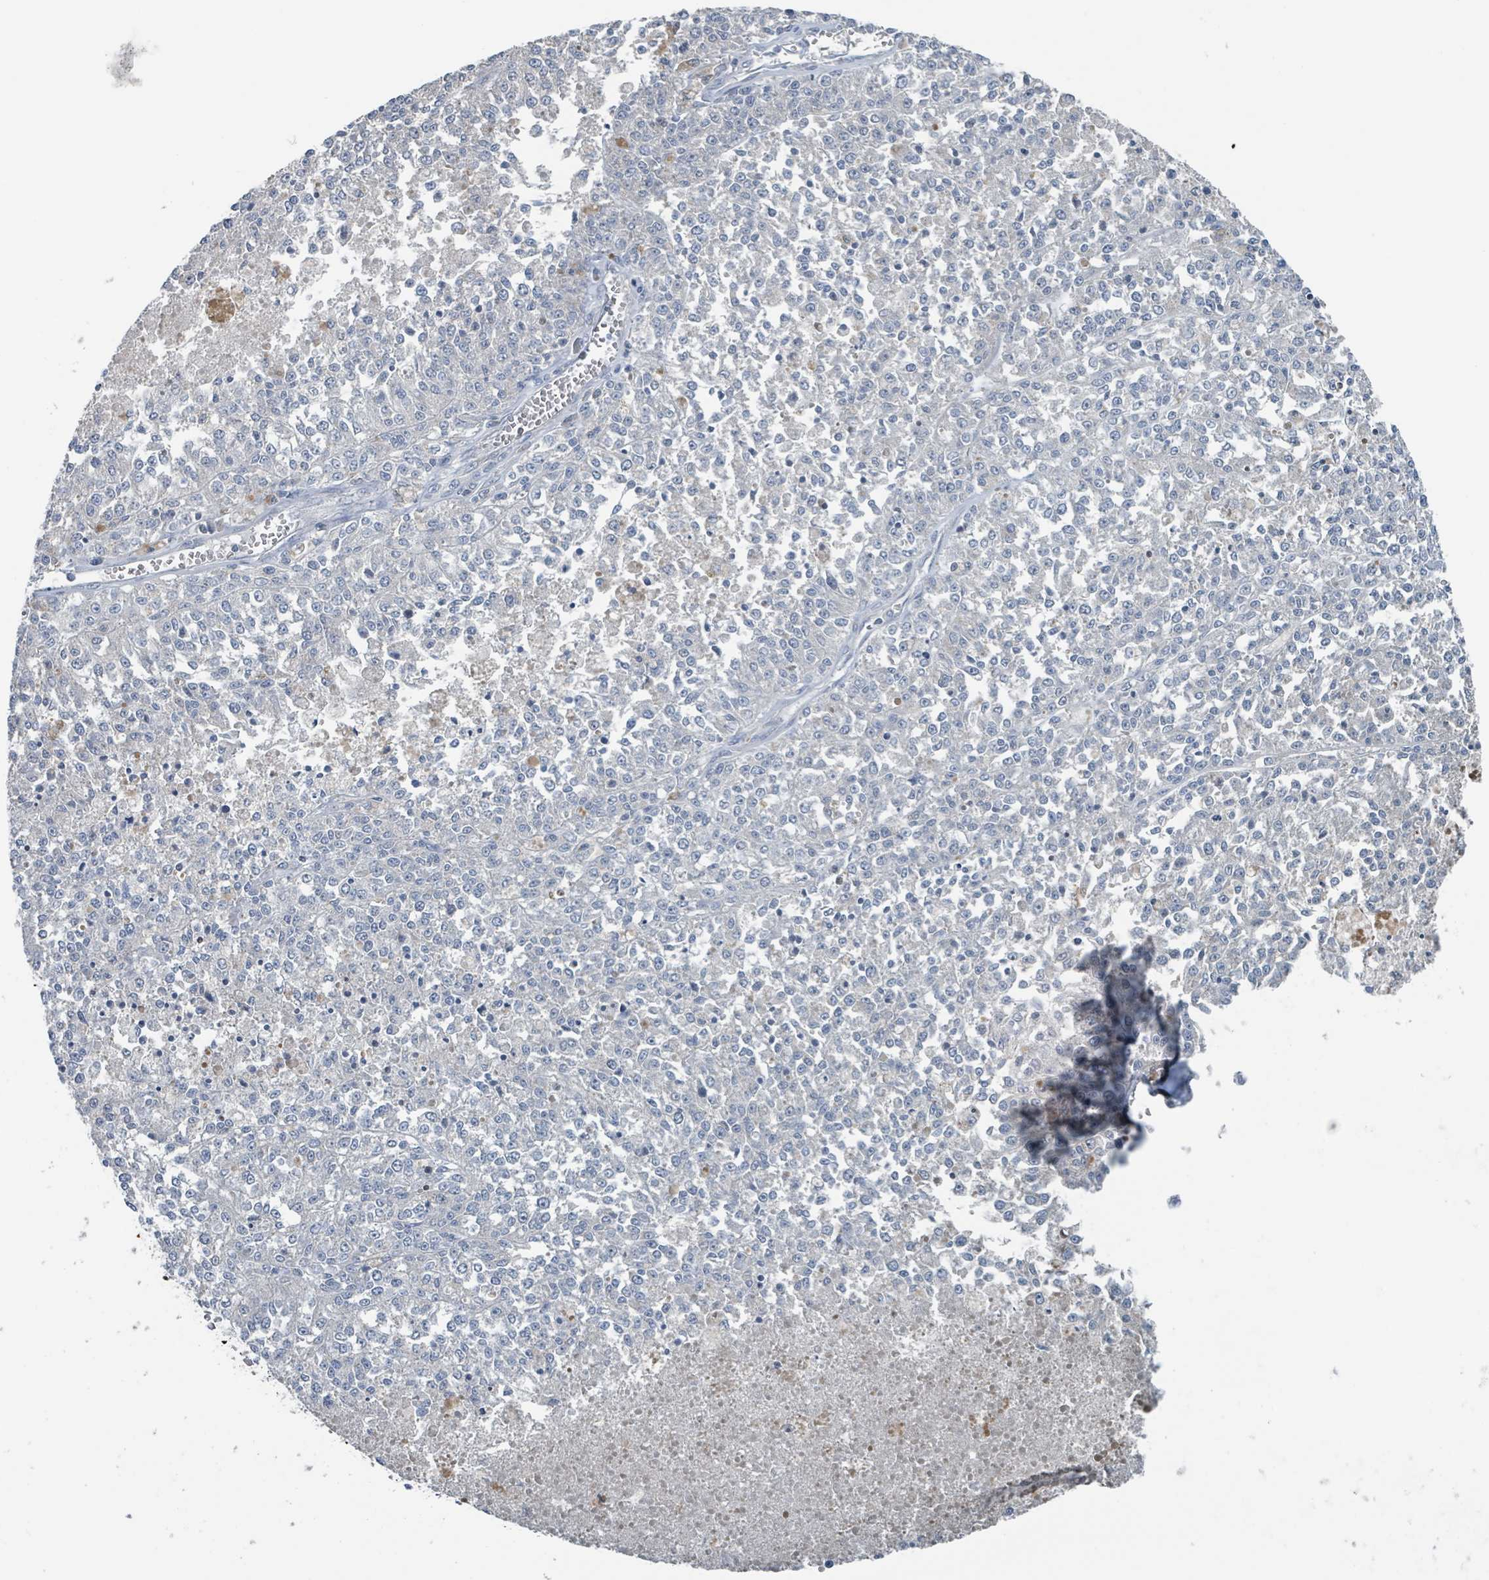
{"staining": {"intensity": "negative", "quantity": "none", "location": "none"}, "tissue": "melanoma", "cell_type": "Tumor cells", "image_type": "cancer", "snomed": [{"axis": "morphology", "description": "Malignant melanoma, NOS"}, {"axis": "topography", "description": "Skin"}], "caption": "This is a micrograph of IHC staining of malignant melanoma, which shows no positivity in tumor cells. Brightfield microscopy of IHC stained with DAB (3,3'-diaminobenzidine) (brown) and hematoxylin (blue), captured at high magnification.", "gene": "ACBD4", "patient": {"sex": "female", "age": 64}}